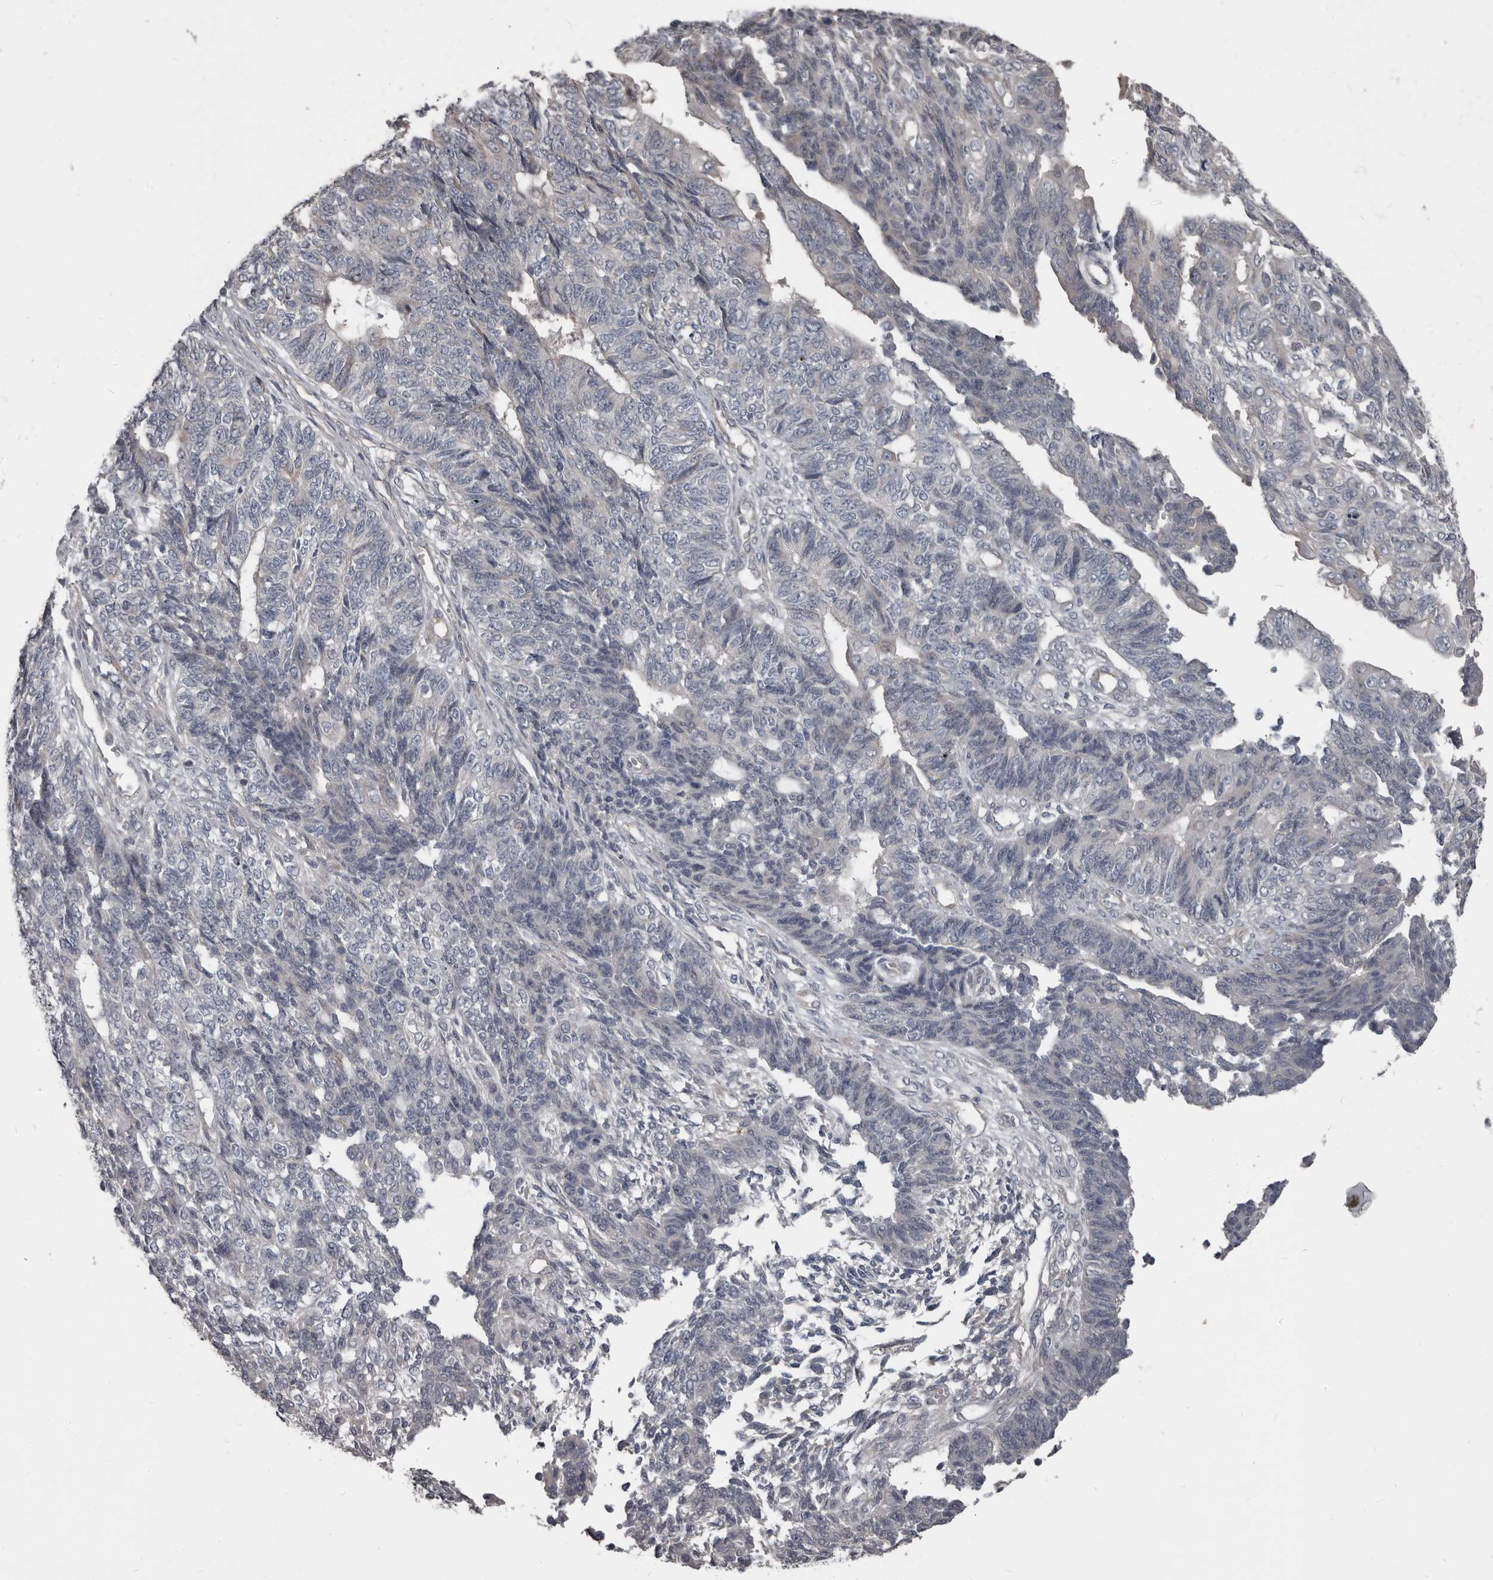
{"staining": {"intensity": "negative", "quantity": "none", "location": "none"}, "tissue": "endometrial cancer", "cell_type": "Tumor cells", "image_type": "cancer", "snomed": [{"axis": "morphology", "description": "Adenocarcinoma, NOS"}, {"axis": "topography", "description": "Endometrium"}], "caption": "This is an IHC micrograph of endometrial cancer (adenocarcinoma). There is no expression in tumor cells.", "gene": "CA6", "patient": {"sex": "female", "age": 32}}